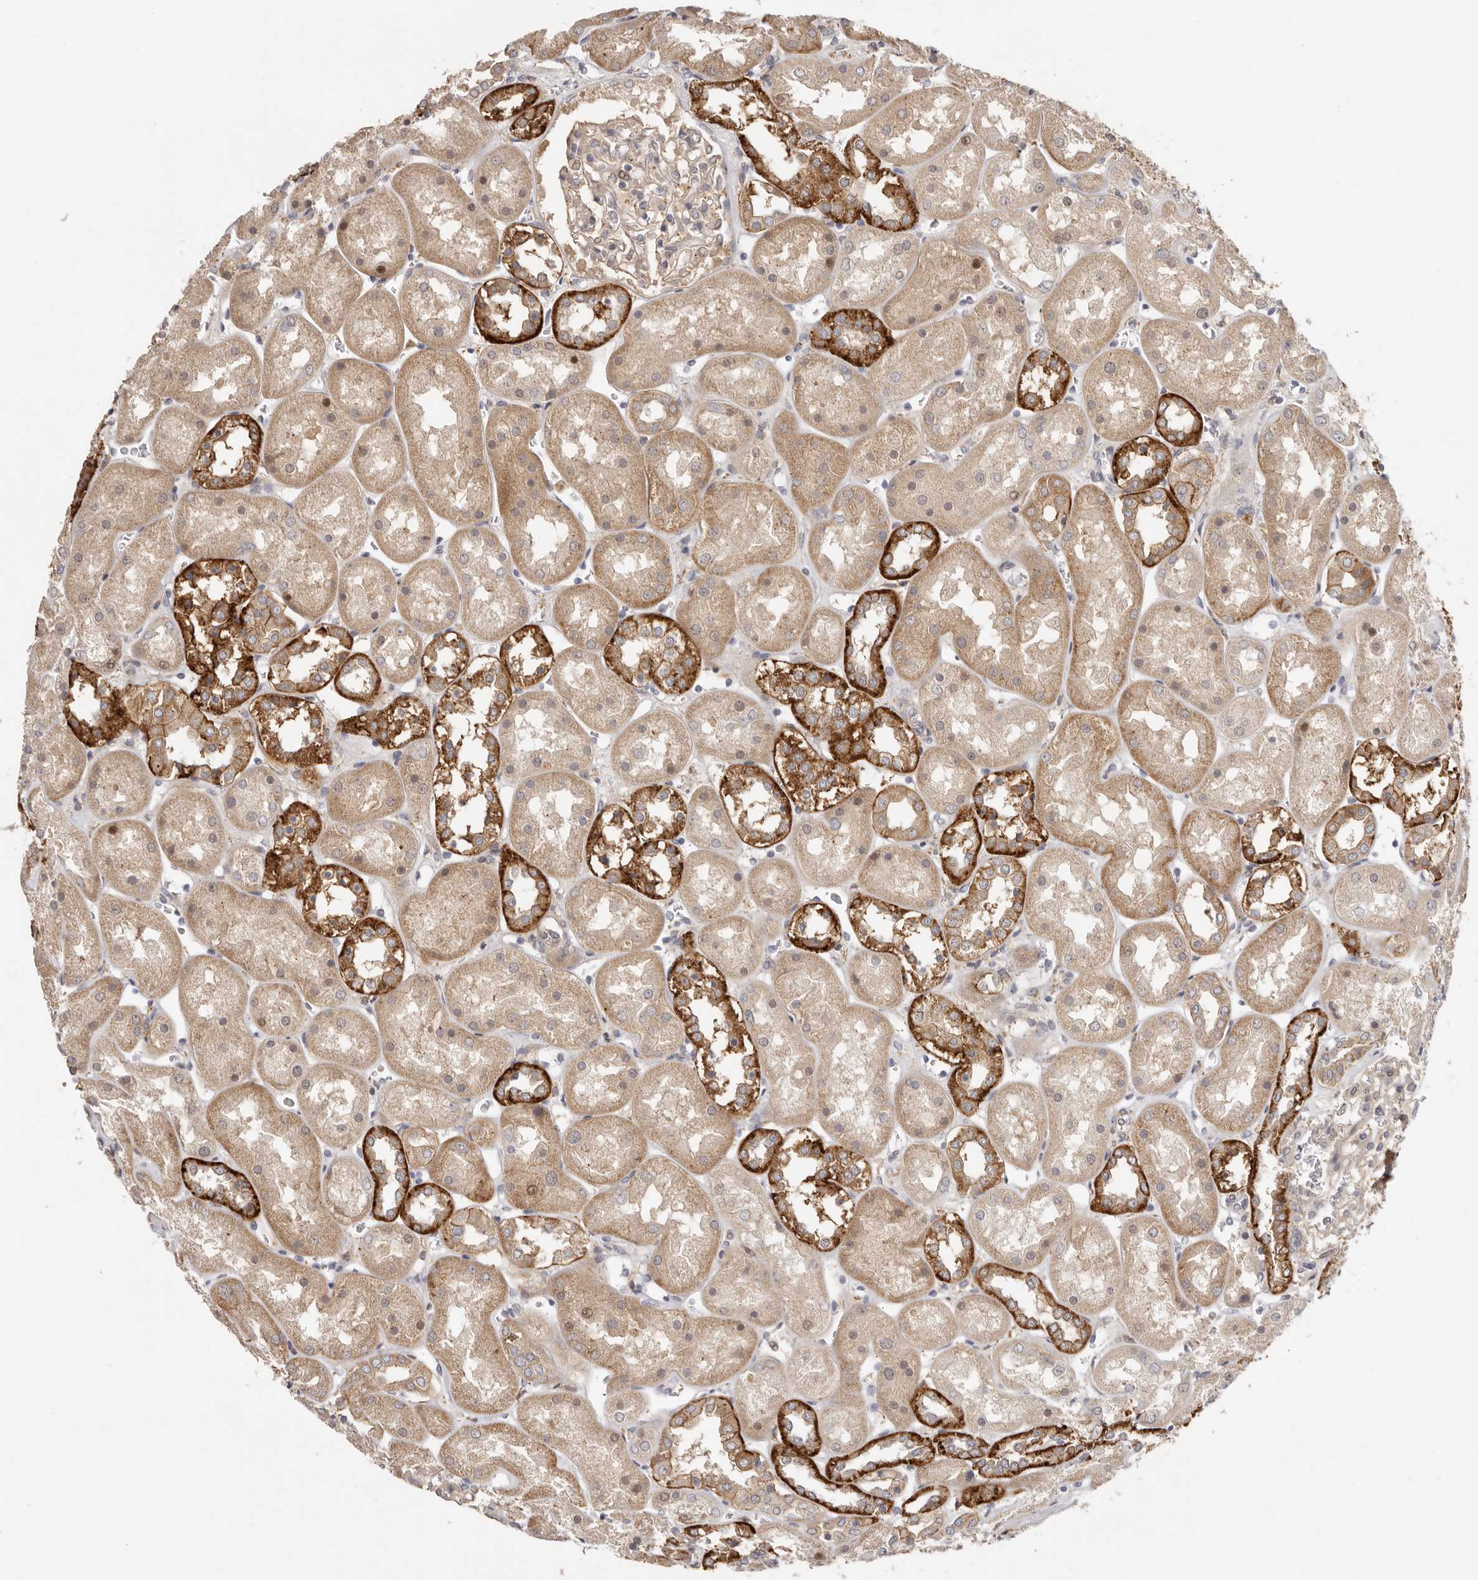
{"staining": {"intensity": "weak", "quantity": "25%-75%", "location": "cytoplasmic/membranous"}, "tissue": "kidney", "cell_type": "Cells in glomeruli", "image_type": "normal", "snomed": [{"axis": "morphology", "description": "Normal tissue, NOS"}, {"axis": "topography", "description": "Kidney"}], "caption": "A histopathology image showing weak cytoplasmic/membranous positivity in approximately 25%-75% of cells in glomeruli in normal kidney, as visualized by brown immunohistochemical staining.", "gene": "MSRB2", "patient": {"sex": "male", "age": 70}}